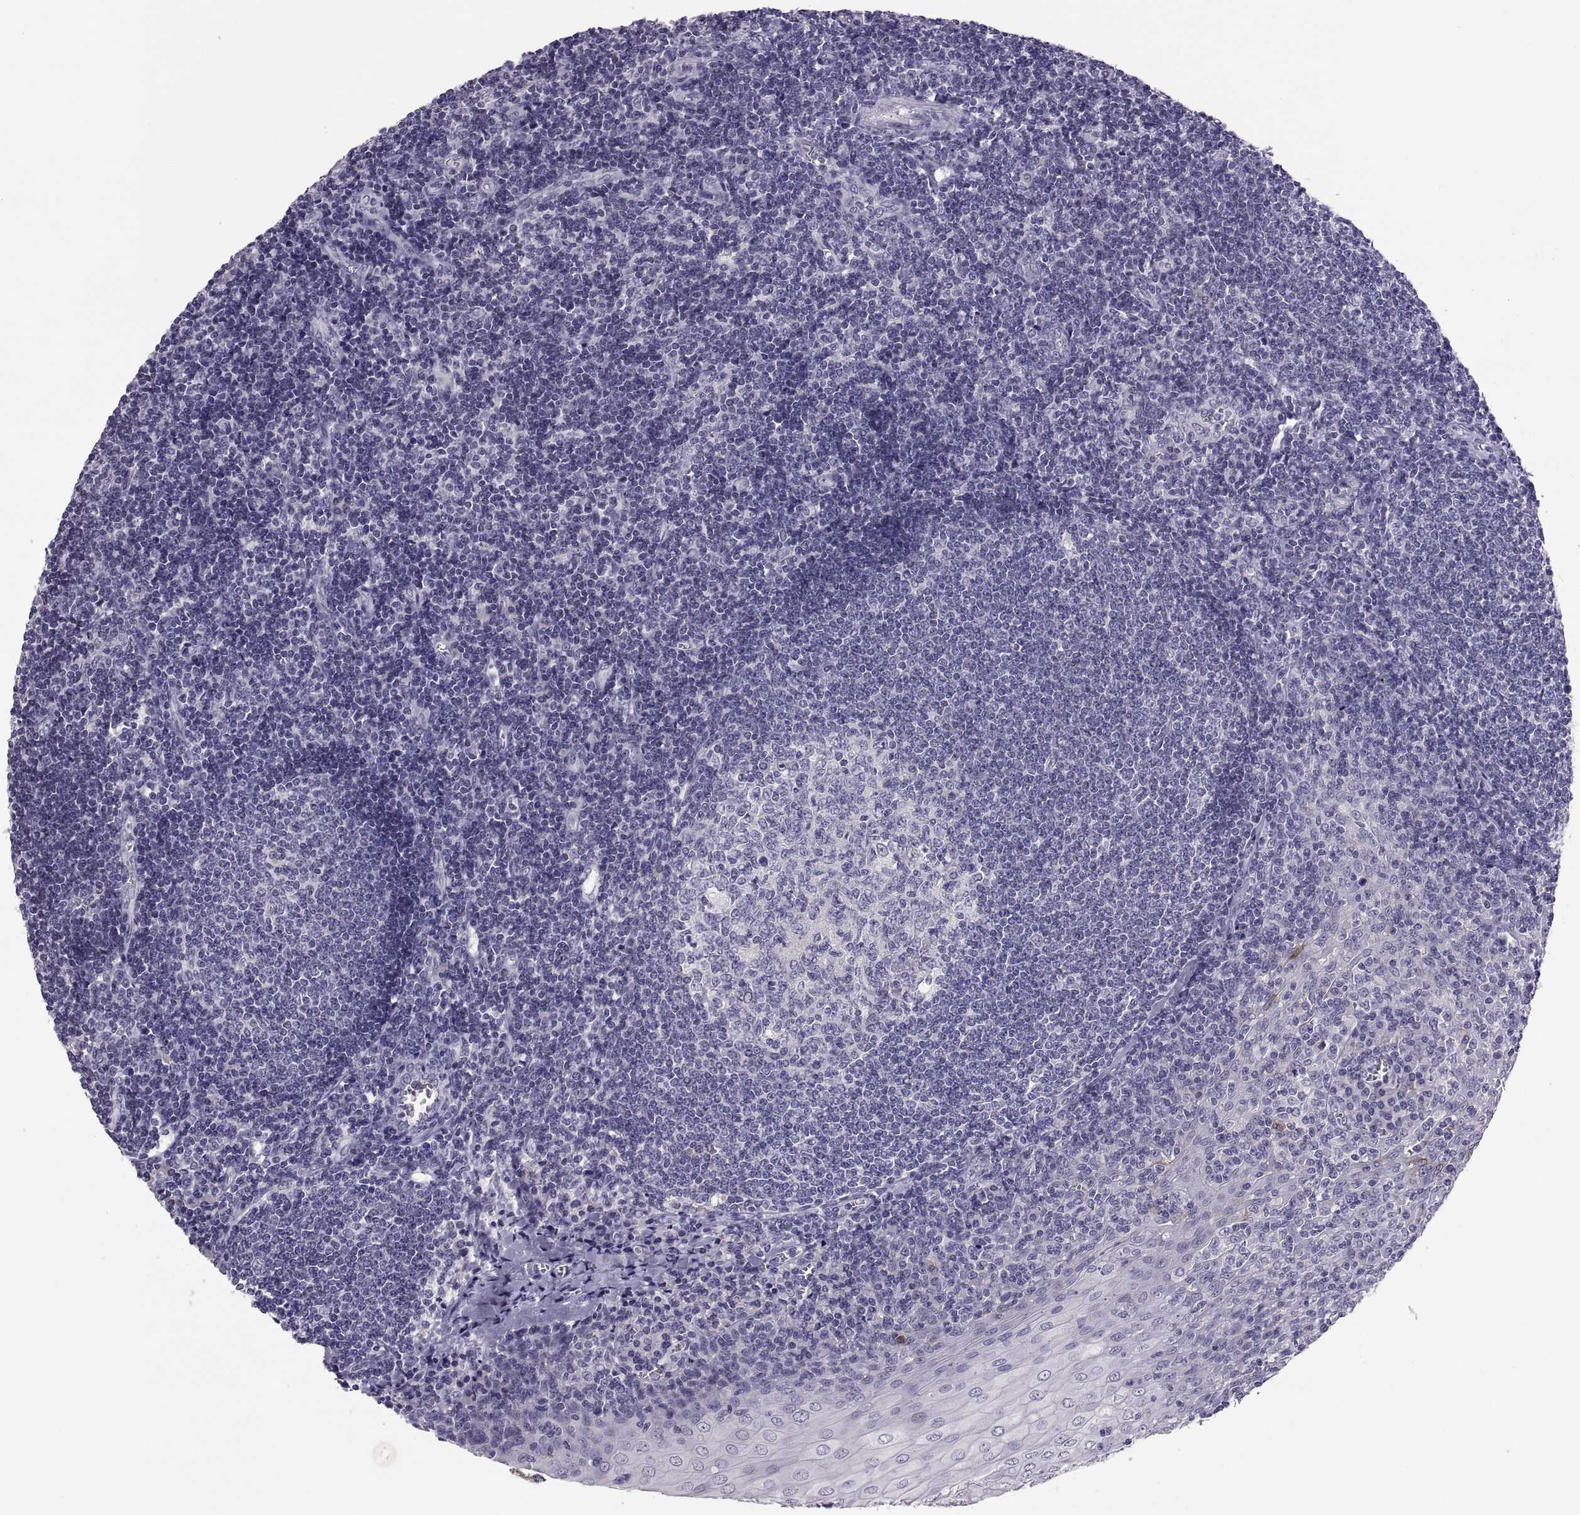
{"staining": {"intensity": "negative", "quantity": "none", "location": "none"}, "tissue": "tonsil", "cell_type": "Germinal center cells", "image_type": "normal", "snomed": [{"axis": "morphology", "description": "Normal tissue, NOS"}, {"axis": "topography", "description": "Tonsil"}], "caption": "Protein analysis of normal tonsil shows no significant positivity in germinal center cells. (DAB immunohistochemistry (IHC), high magnification).", "gene": "PTN", "patient": {"sex": "male", "age": 33}}